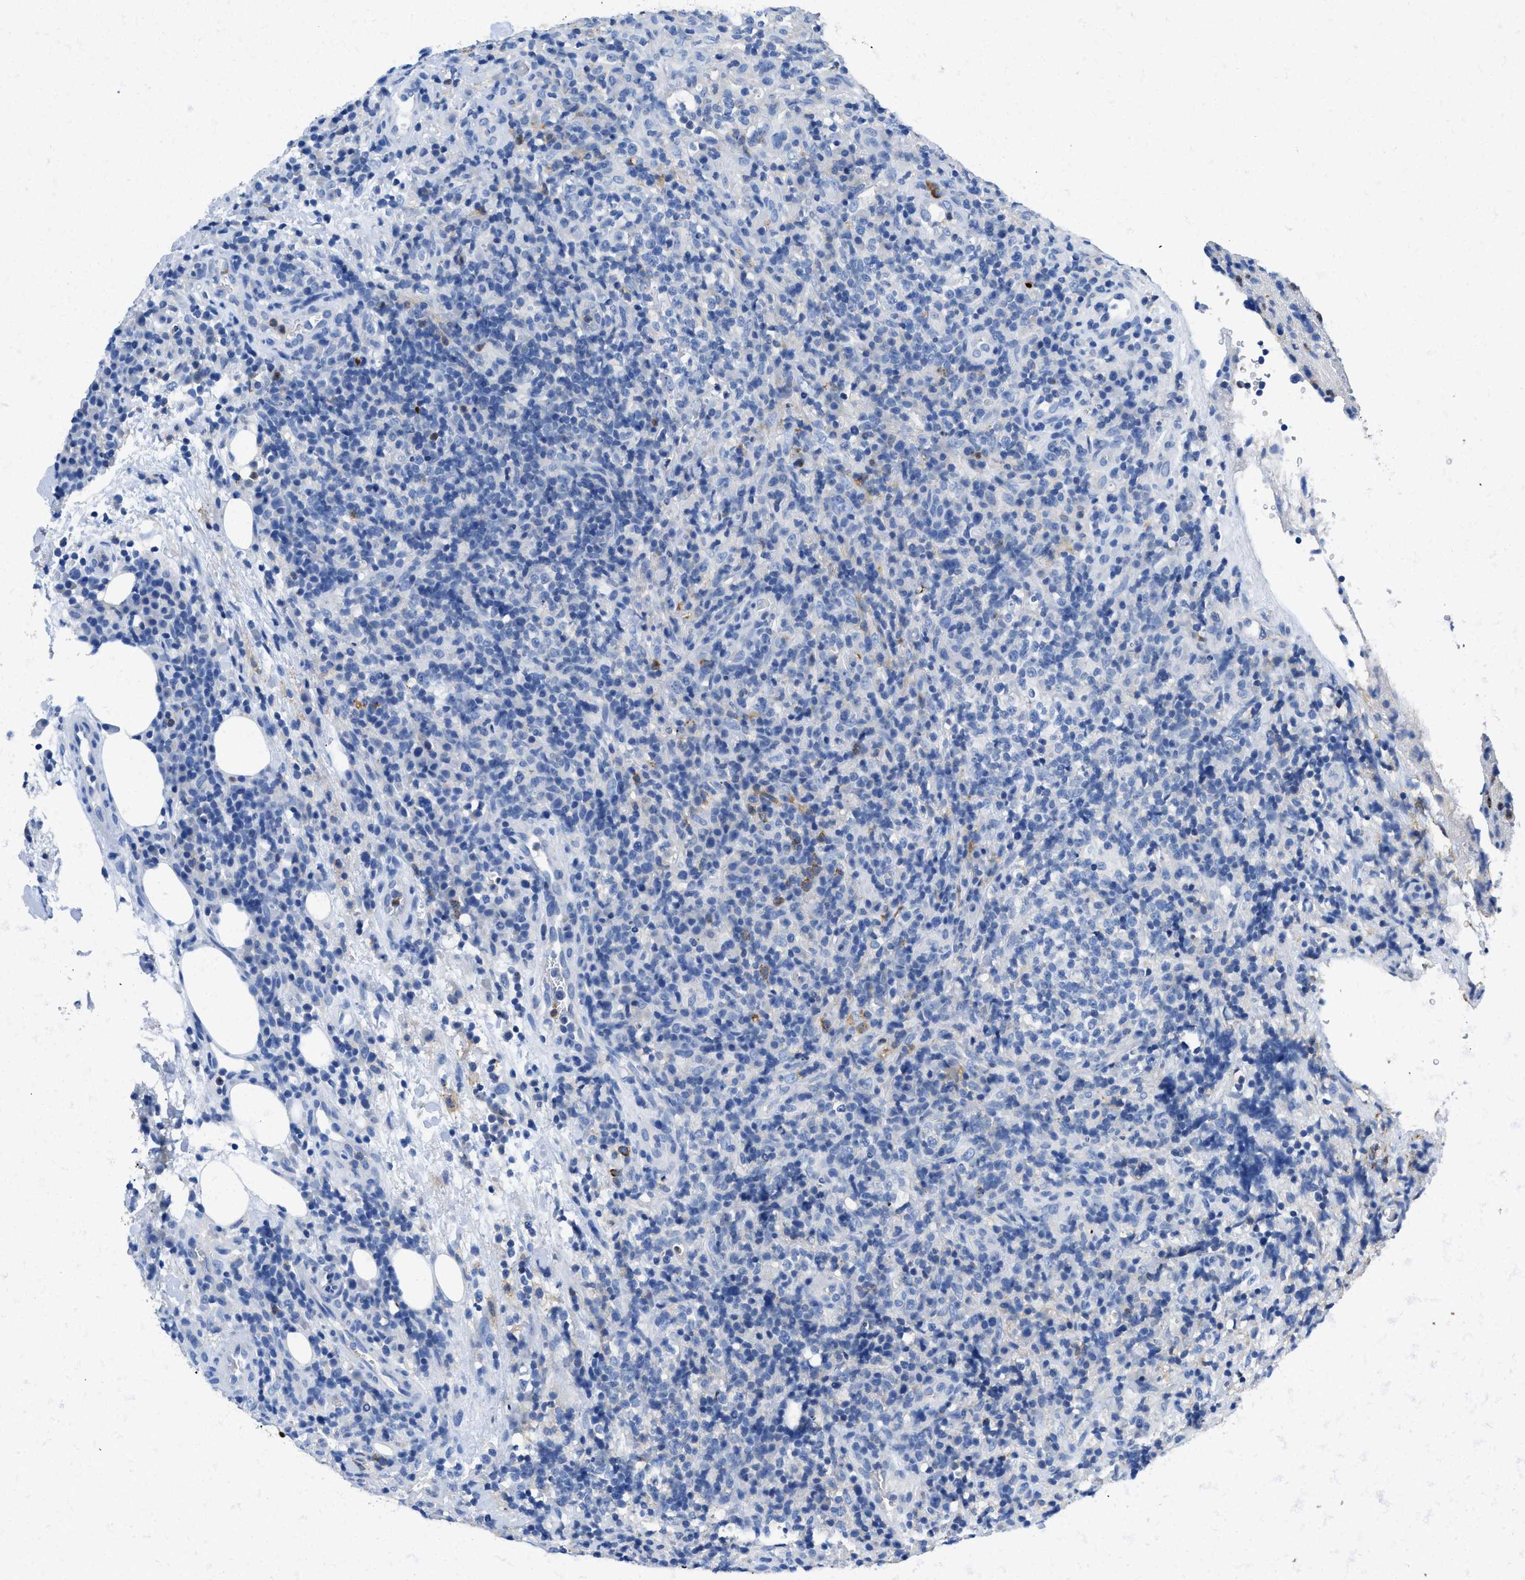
{"staining": {"intensity": "negative", "quantity": "none", "location": "none"}, "tissue": "lymphoma", "cell_type": "Tumor cells", "image_type": "cancer", "snomed": [{"axis": "morphology", "description": "Malignant lymphoma, non-Hodgkin's type, High grade"}, {"axis": "topography", "description": "Lymph node"}], "caption": "Protein analysis of high-grade malignant lymphoma, non-Hodgkin's type shows no significant staining in tumor cells.", "gene": "NEB", "patient": {"sex": "female", "age": 76}}